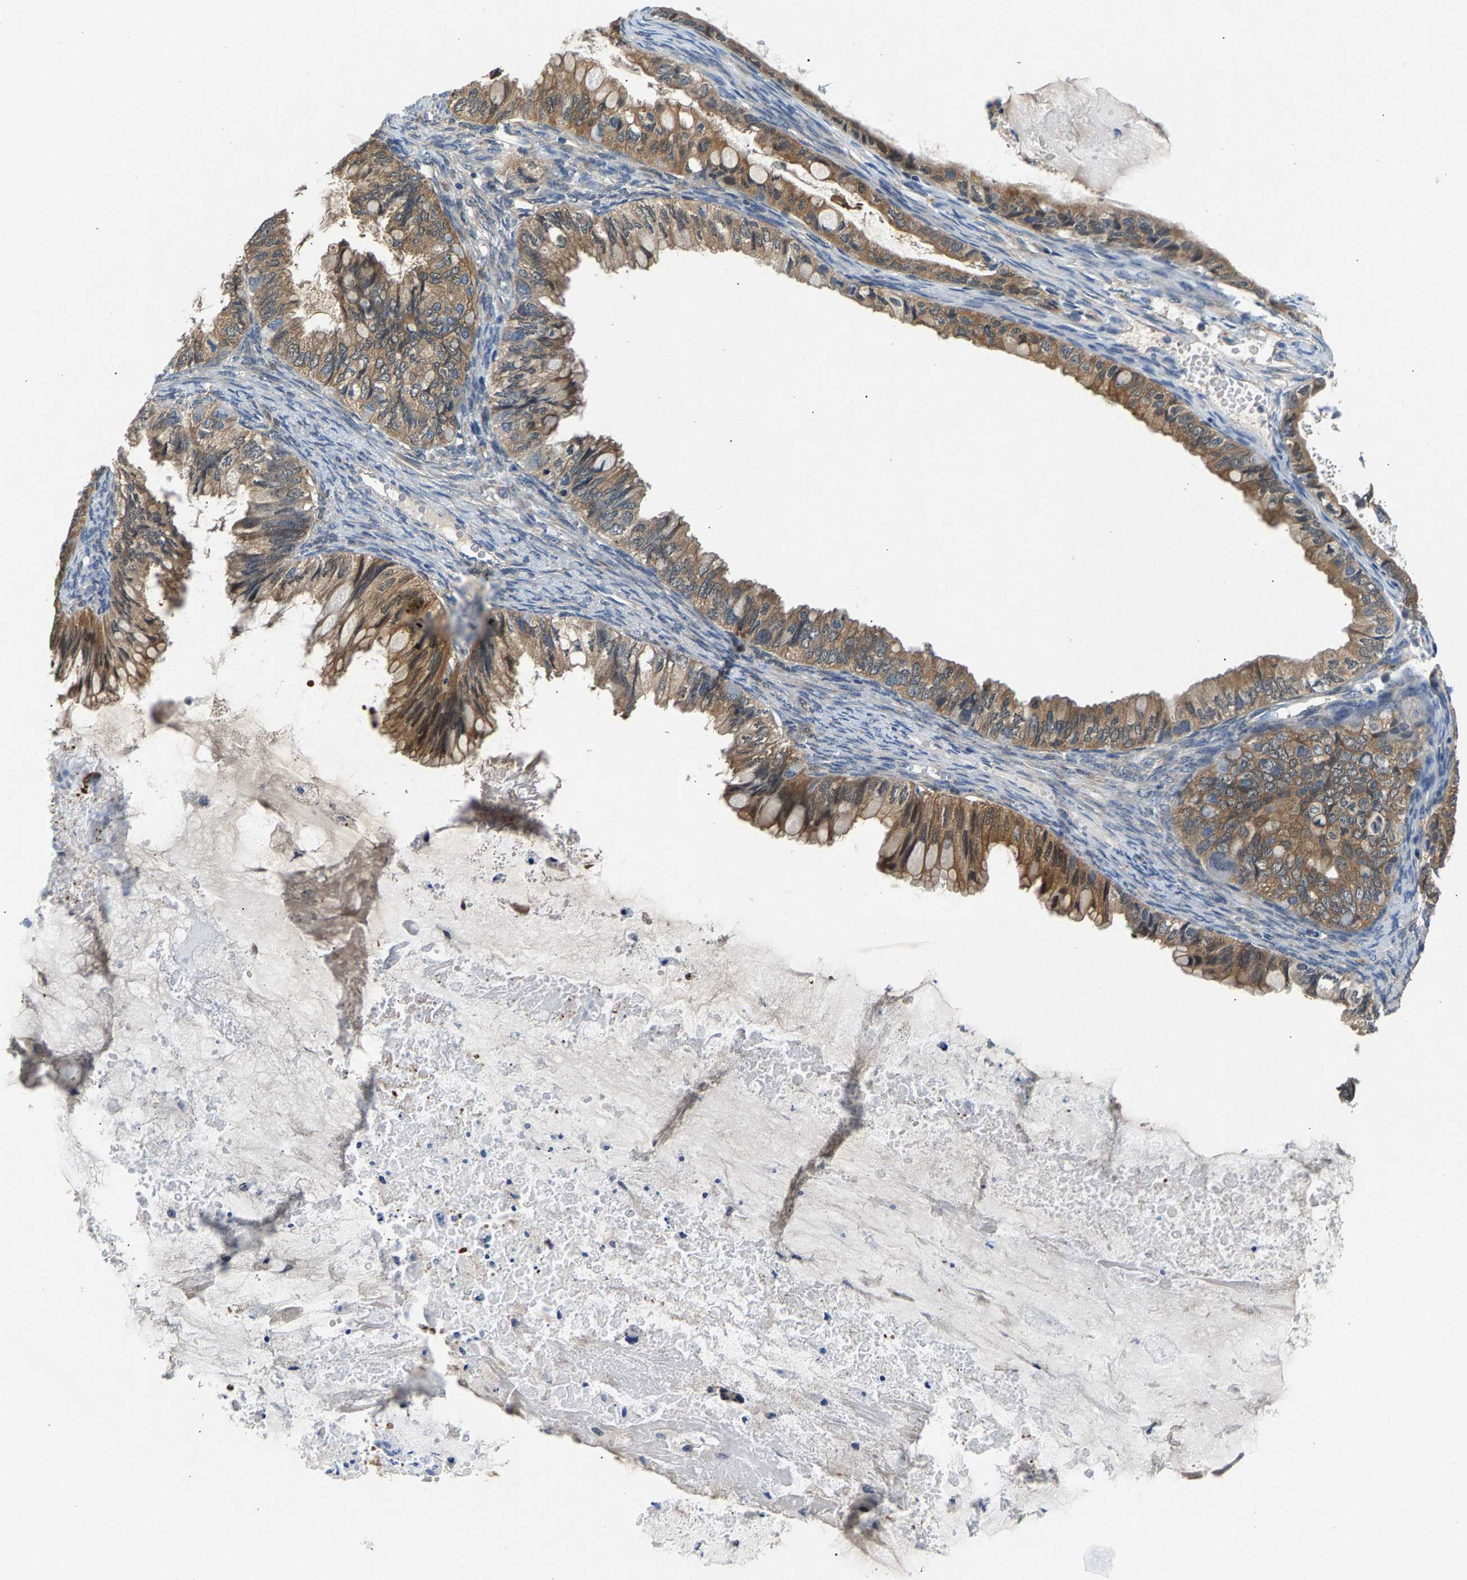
{"staining": {"intensity": "moderate", "quantity": ">75%", "location": "cytoplasmic/membranous"}, "tissue": "ovarian cancer", "cell_type": "Tumor cells", "image_type": "cancer", "snomed": [{"axis": "morphology", "description": "Cystadenocarcinoma, mucinous, NOS"}, {"axis": "topography", "description": "Ovary"}], "caption": "An image of human ovarian mucinous cystadenocarcinoma stained for a protein reveals moderate cytoplasmic/membranous brown staining in tumor cells. (brown staining indicates protein expression, while blue staining denotes nuclei).", "gene": "NT5C", "patient": {"sex": "female", "age": 80}}